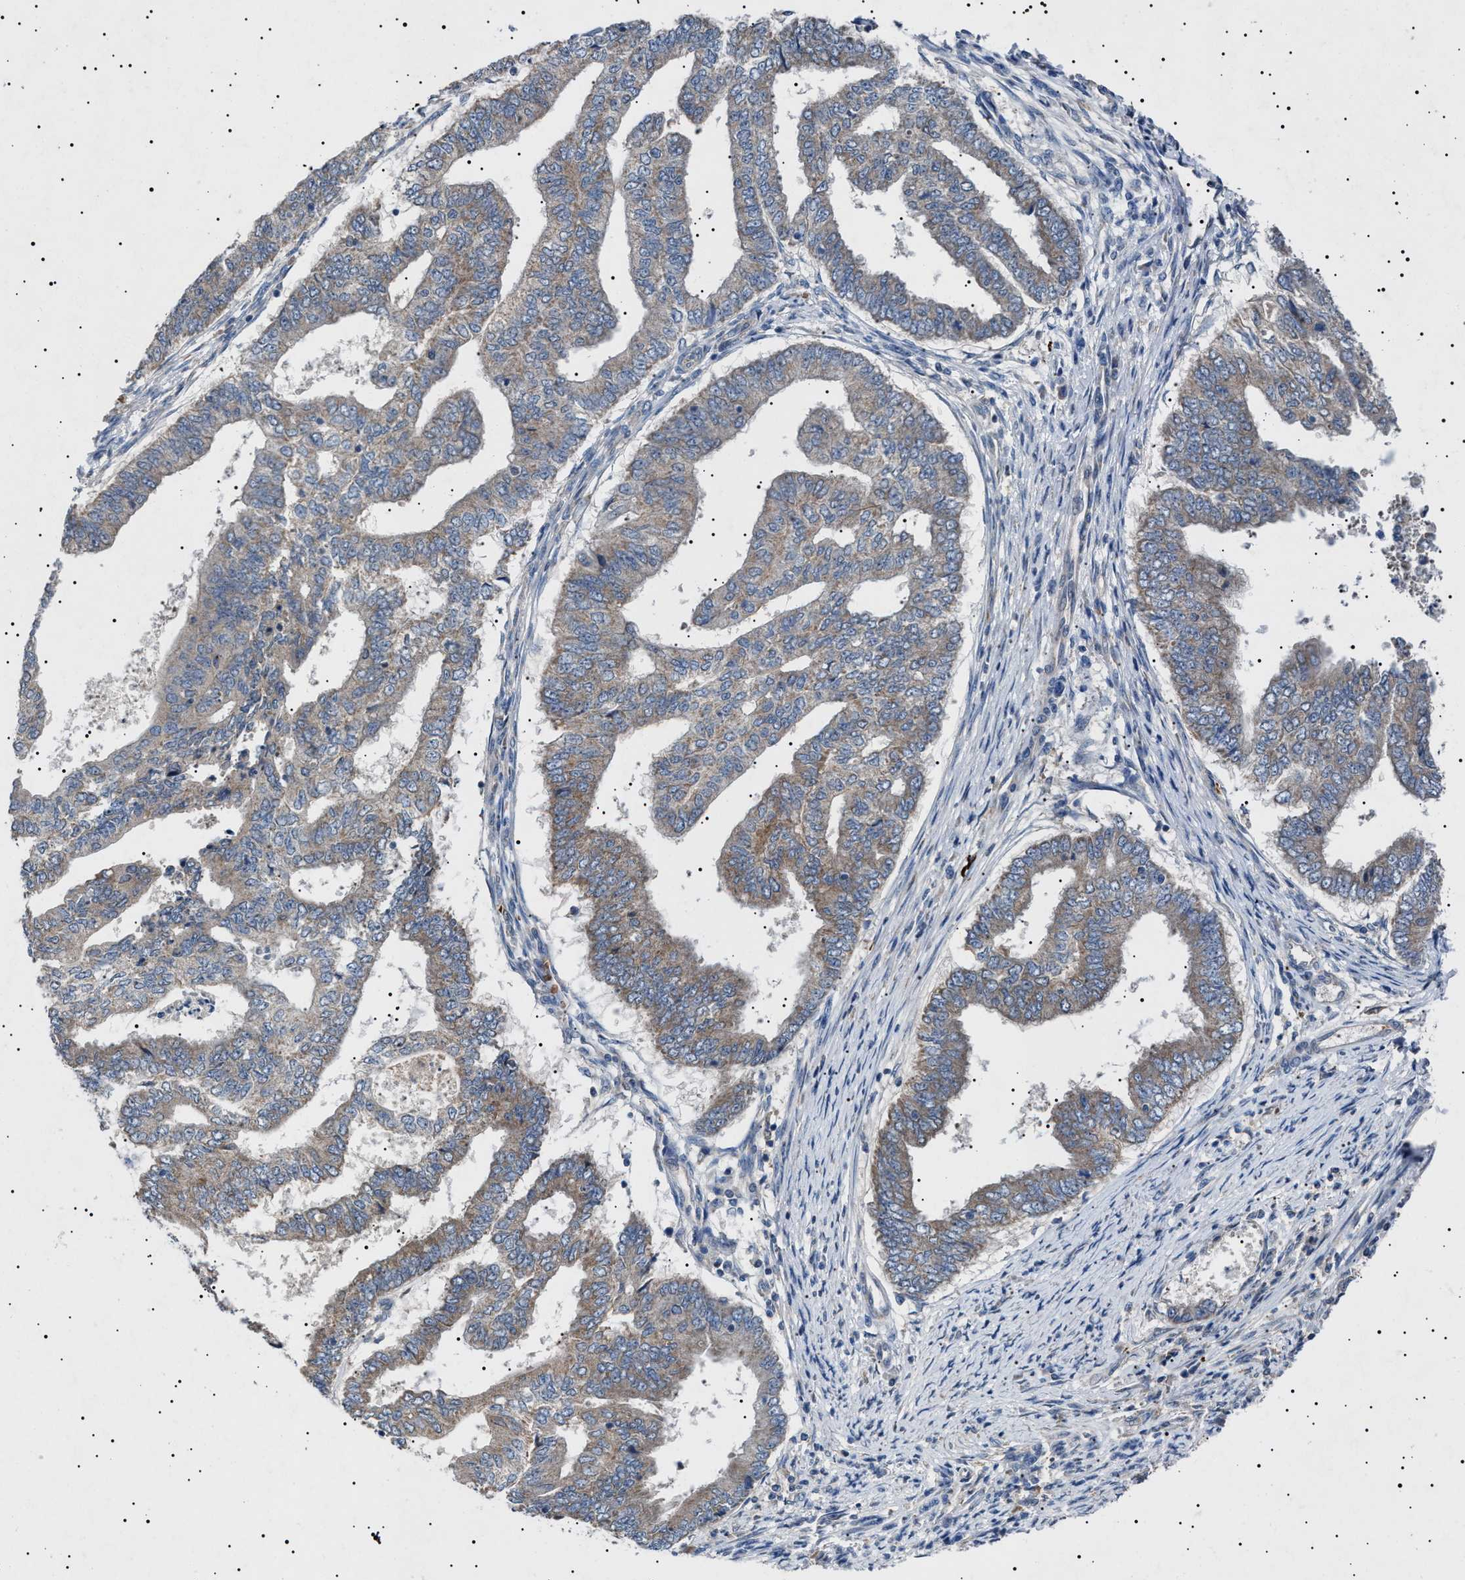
{"staining": {"intensity": "weak", "quantity": ">75%", "location": "cytoplasmic/membranous"}, "tissue": "endometrial cancer", "cell_type": "Tumor cells", "image_type": "cancer", "snomed": [{"axis": "morphology", "description": "Polyp, NOS"}, {"axis": "morphology", "description": "Adenocarcinoma, NOS"}, {"axis": "morphology", "description": "Adenoma, NOS"}, {"axis": "topography", "description": "Endometrium"}], "caption": "Immunohistochemical staining of endometrial adenoma reveals low levels of weak cytoplasmic/membranous expression in about >75% of tumor cells.", "gene": "PTRH1", "patient": {"sex": "female", "age": 79}}